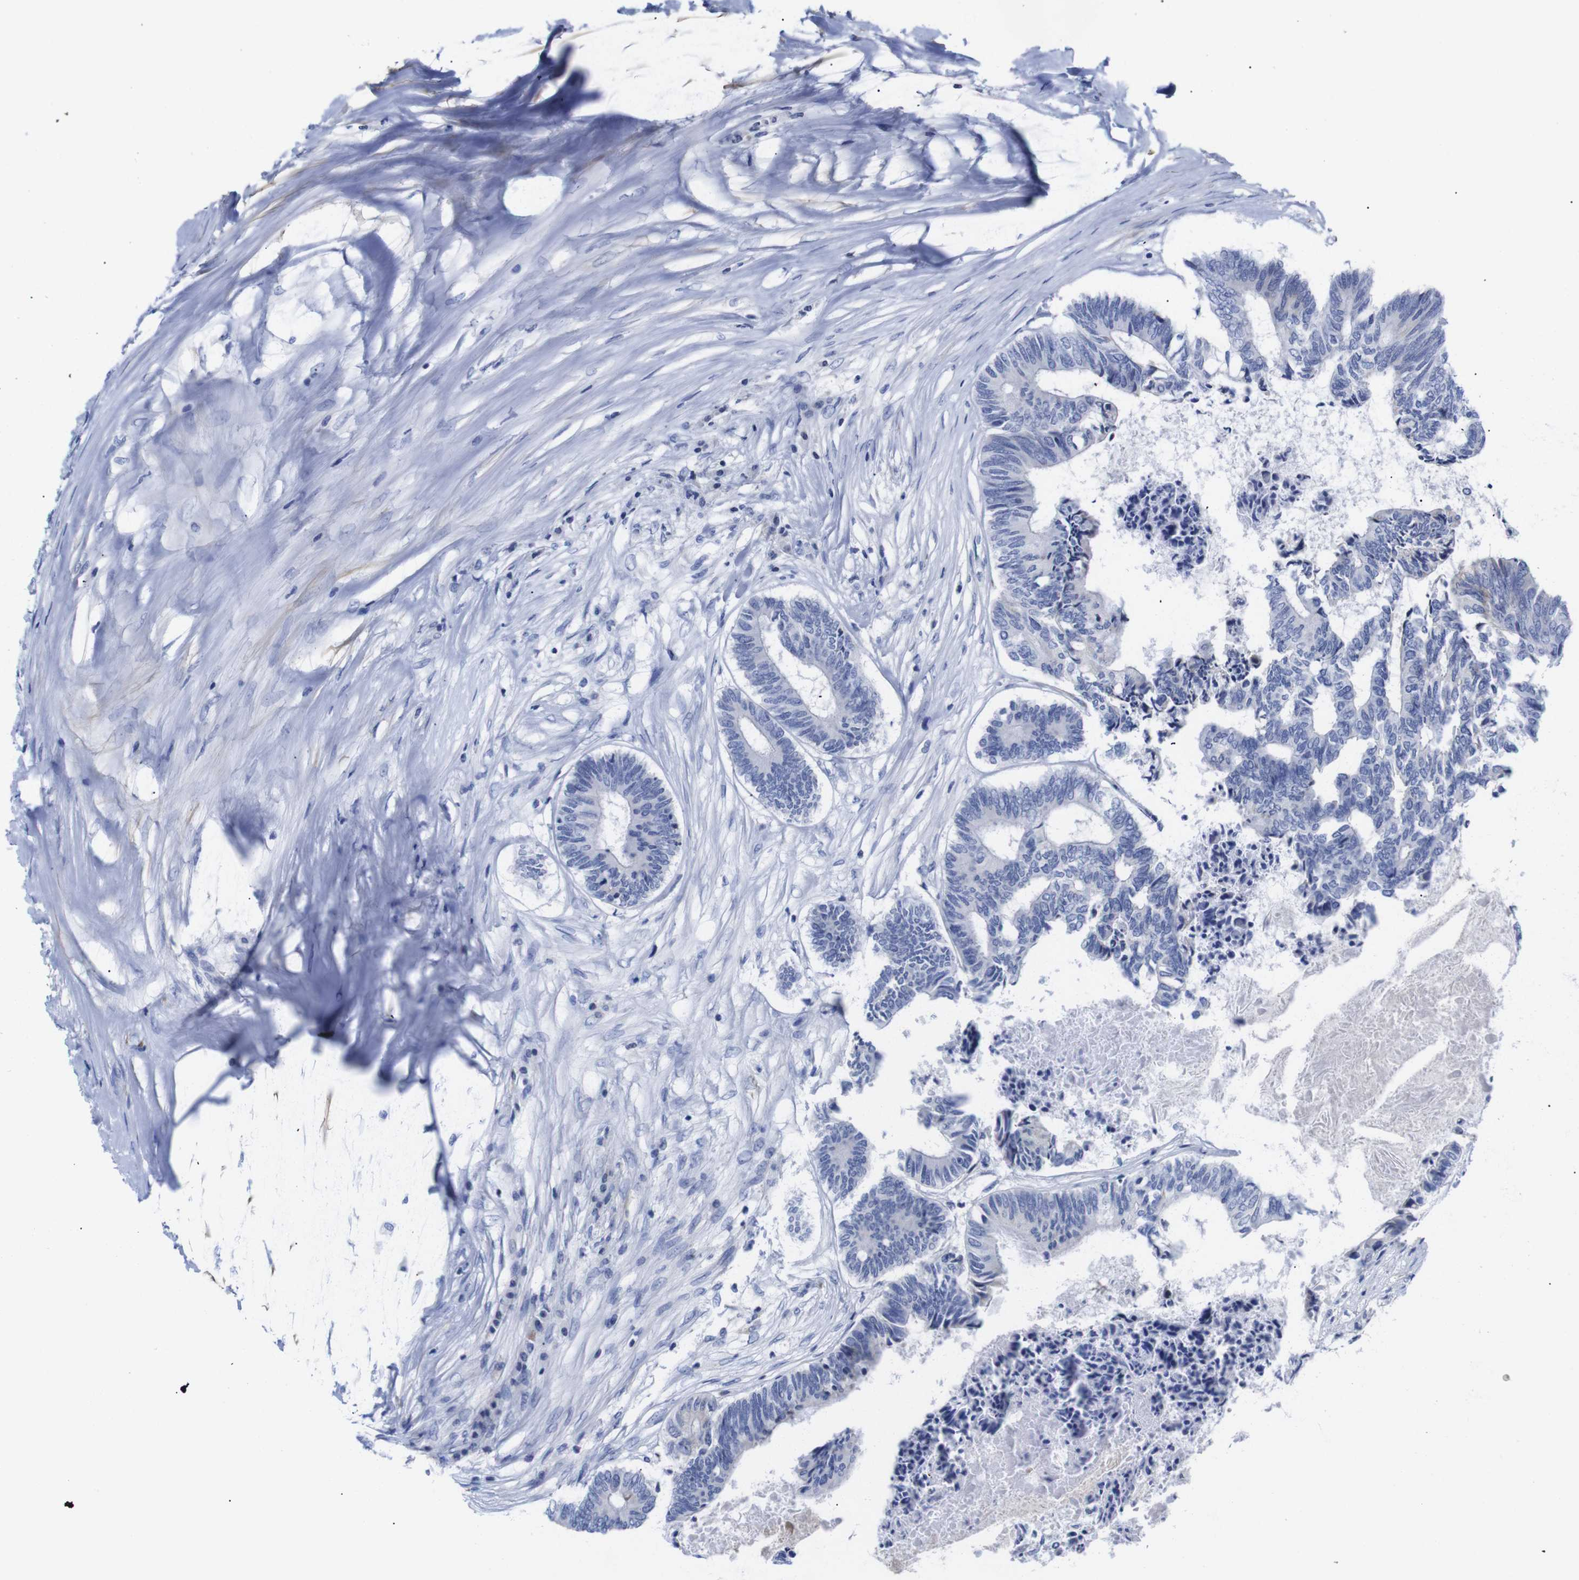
{"staining": {"intensity": "negative", "quantity": "none", "location": "none"}, "tissue": "colorectal cancer", "cell_type": "Tumor cells", "image_type": "cancer", "snomed": [{"axis": "morphology", "description": "Adenocarcinoma, NOS"}, {"axis": "topography", "description": "Rectum"}], "caption": "Micrograph shows no protein positivity in tumor cells of colorectal cancer (adenocarcinoma) tissue.", "gene": "LRRC55", "patient": {"sex": "male", "age": 63}}